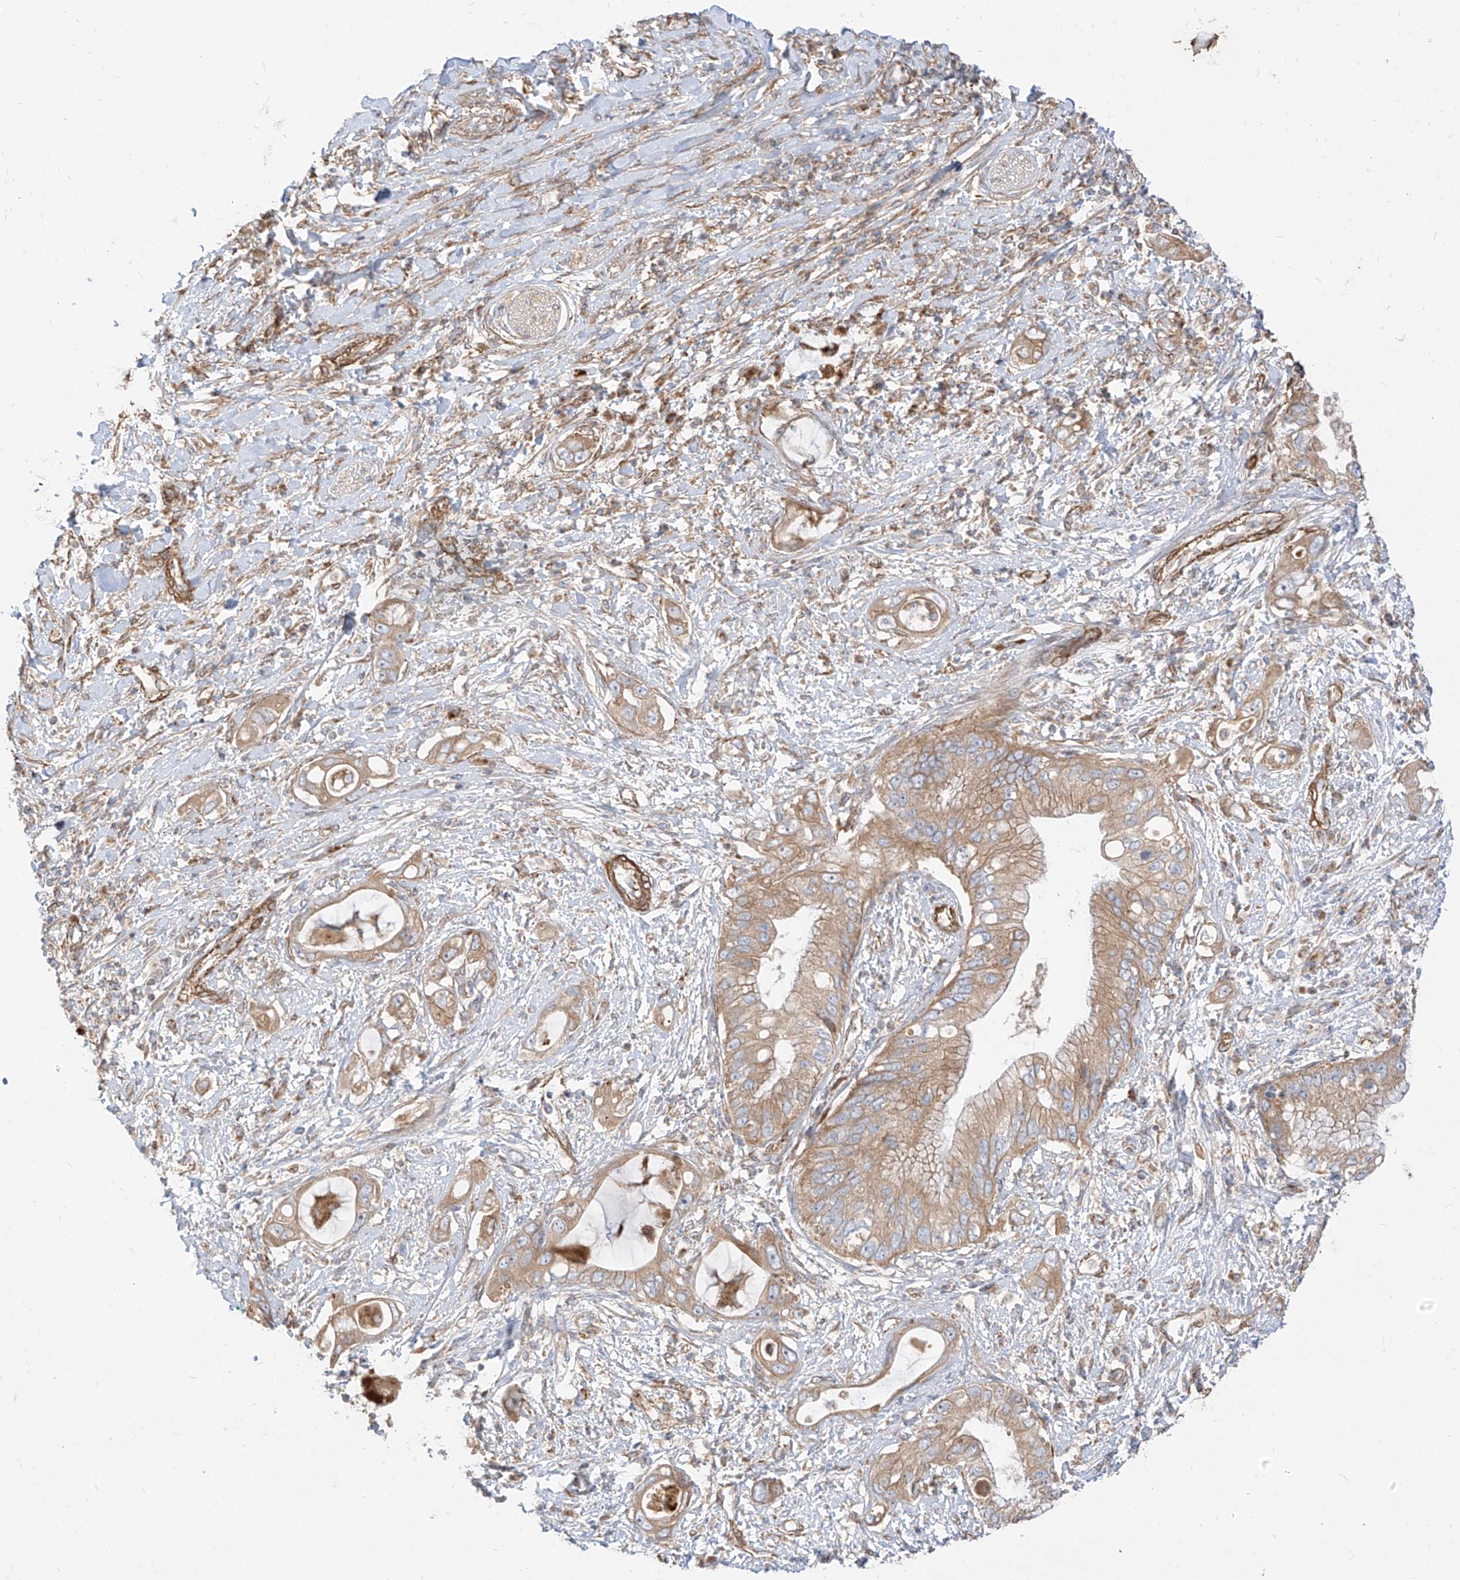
{"staining": {"intensity": "moderate", "quantity": ">75%", "location": "cytoplasmic/membranous"}, "tissue": "pancreatic cancer", "cell_type": "Tumor cells", "image_type": "cancer", "snomed": [{"axis": "morphology", "description": "Inflammation, NOS"}, {"axis": "morphology", "description": "Adenocarcinoma, NOS"}, {"axis": "topography", "description": "Pancreas"}], "caption": "A photomicrograph showing moderate cytoplasmic/membranous staining in approximately >75% of tumor cells in pancreatic cancer, as visualized by brown immunohistochemical staining.", "gene": "PLCL1", "patient": {"sex": "female", "age": 56}}